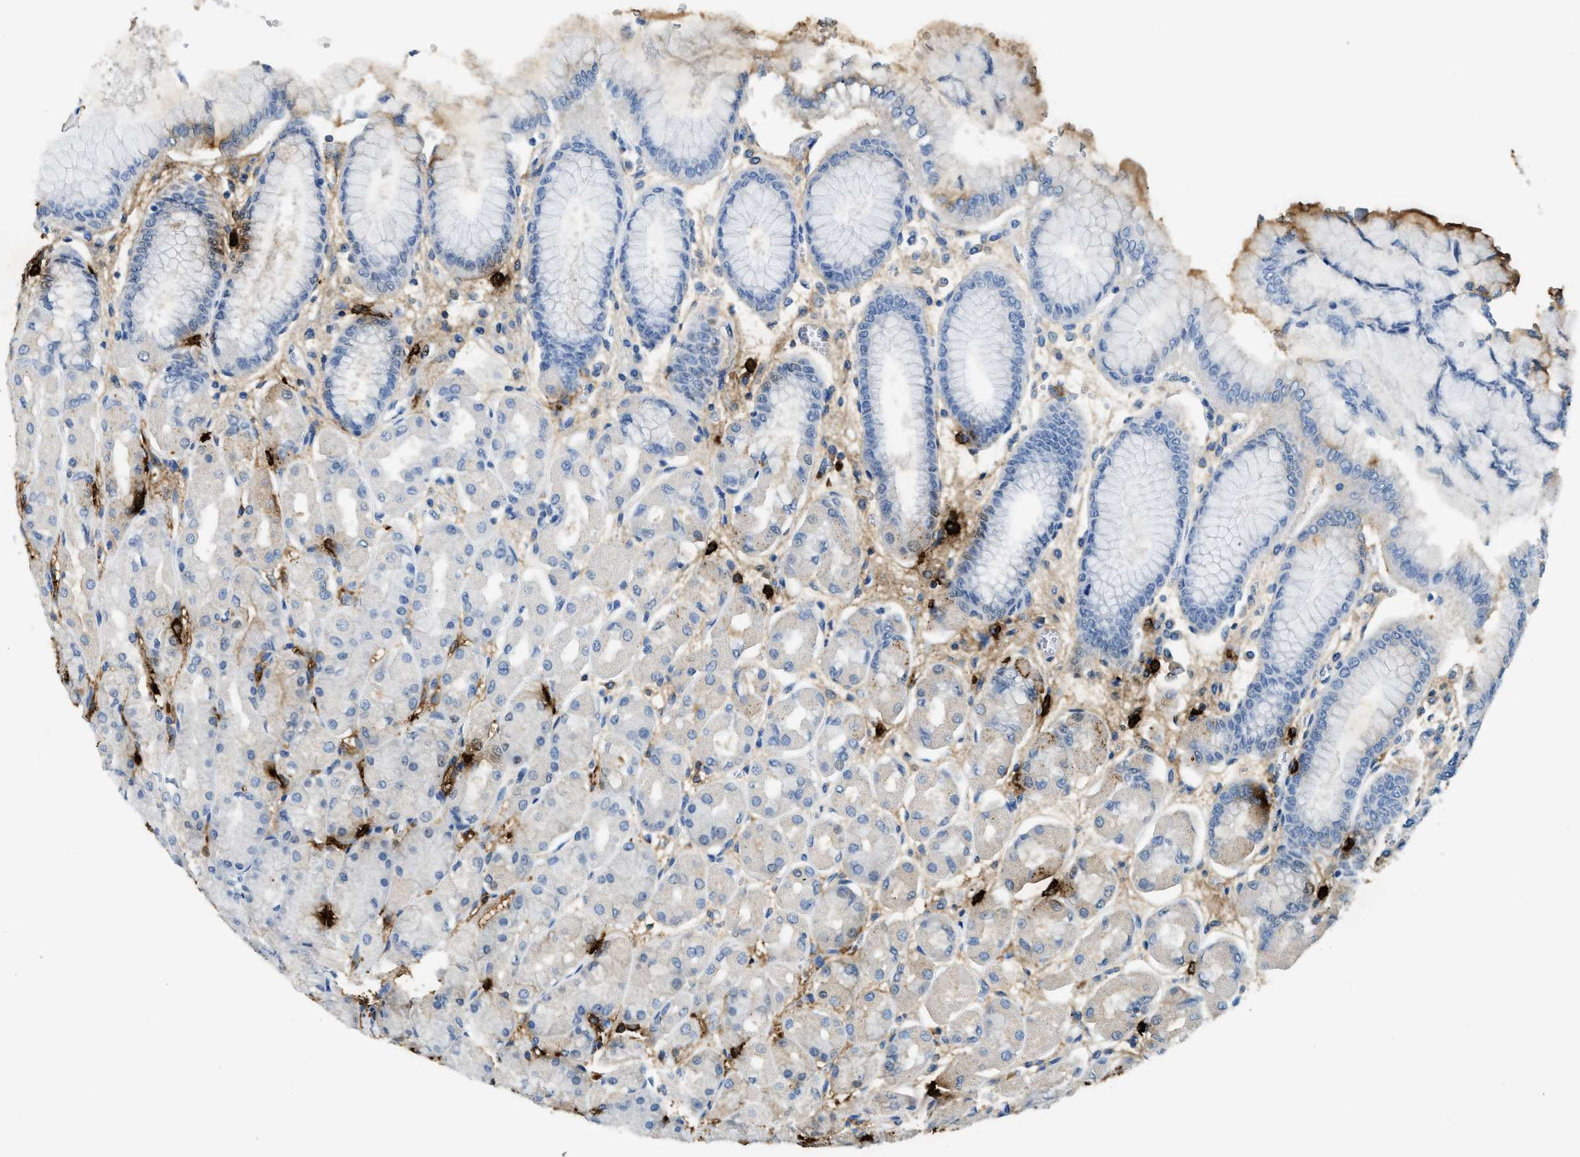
{"staining": {"intensity": "moderate", "quantity": "<25%", "location": "cytoplasmic/membranous"}, "tissue": "stomach", "cell_type": "Glandular cells", "image_type": "normal", "snomed": [{"axis": "morphology", "description": "Normal tissue, NOS"}, {"axis": "topography", "description": "Stomach, upper"}], "caption": "This is a micrograph of immunohistochemistry (IHC) staining of normal stomach, which shows moderate positivity in the cytoplasmic/membranous of glandular cells.", "gene": "TPSAB1", "patient": {"sex": "female", "age": 56}}